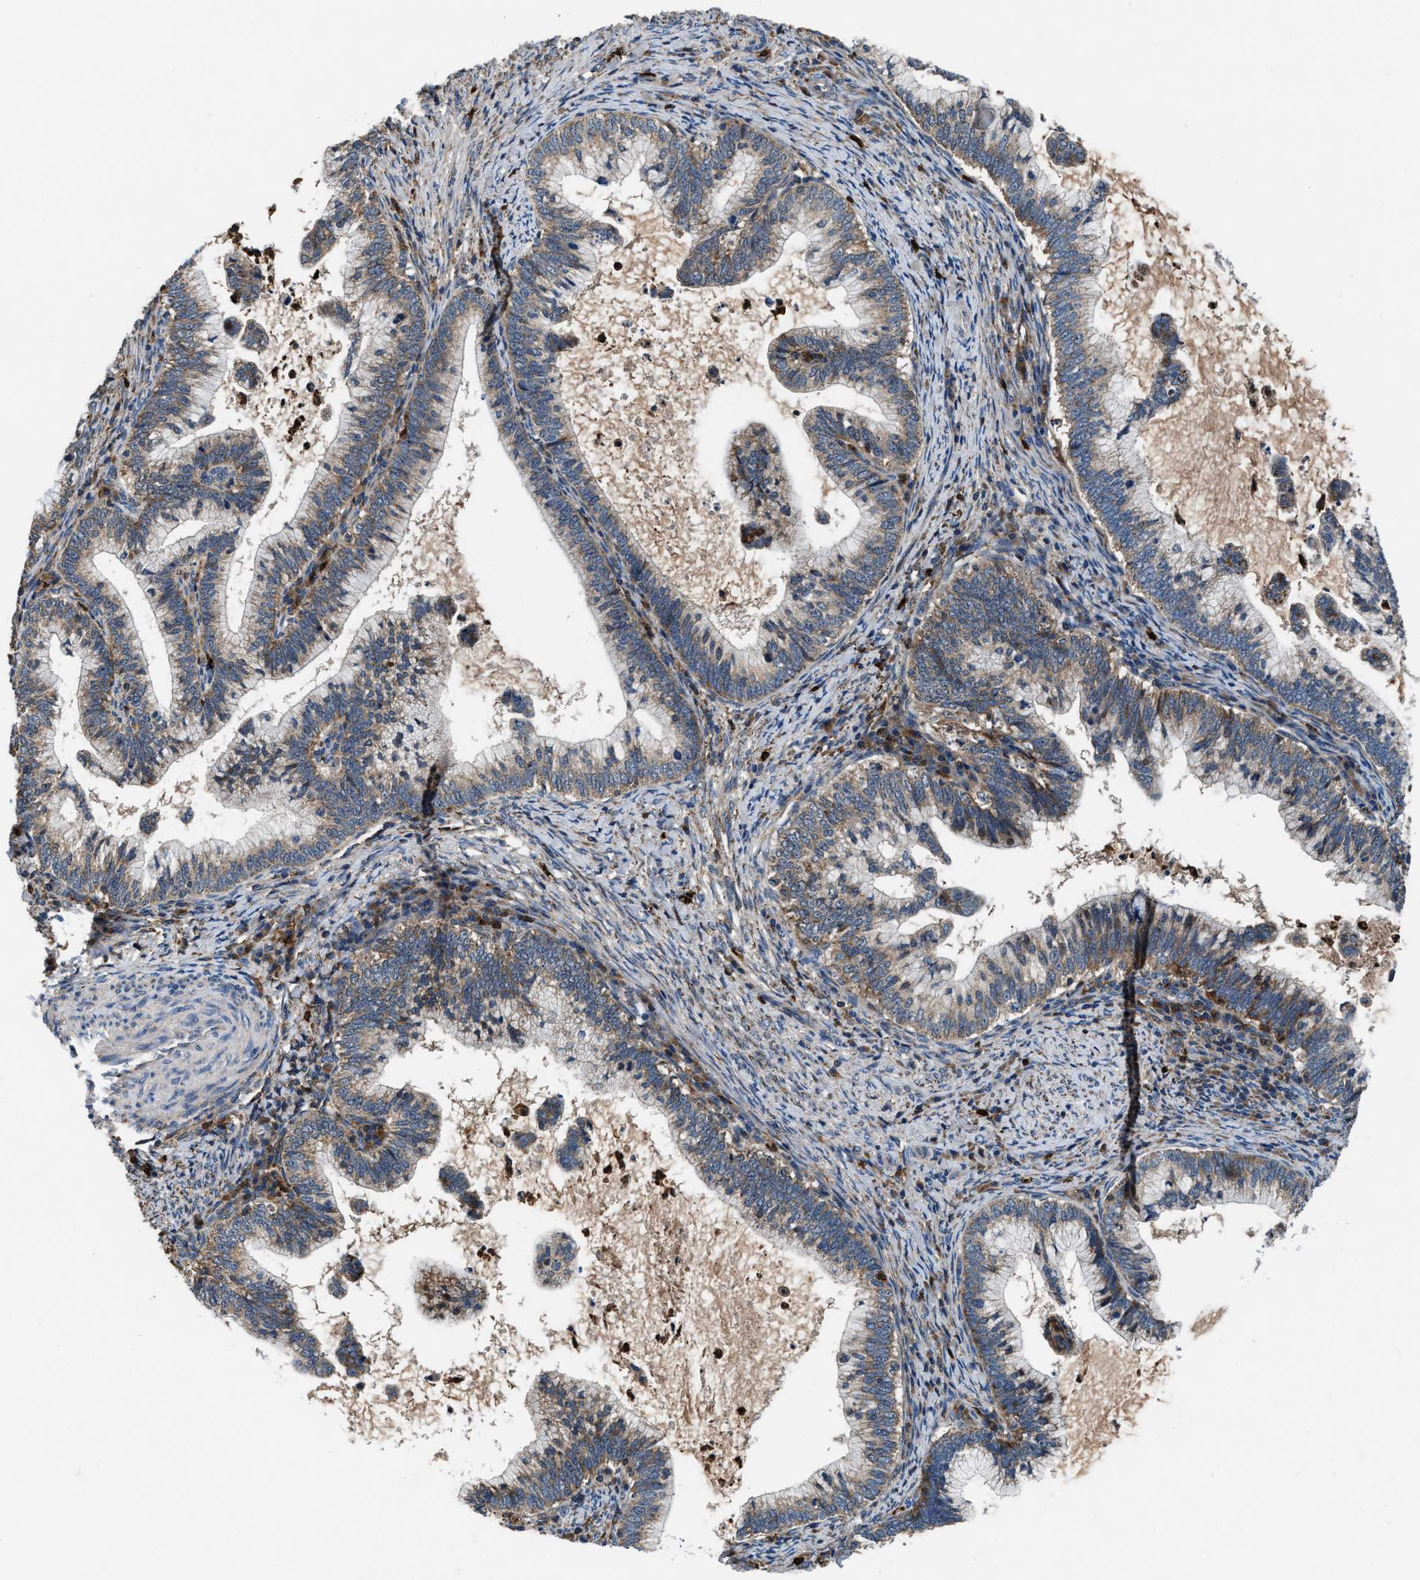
{"staining": {"intensity": "weak", "quantity": ">75%", "location": "cytoplasmic/membranous"}, "tissue": "cervical cancer", "cell_type": "Tumor cells", "image_type": "cancer", "snomed": [{"axis": "morphology", "description": "Adenocarcinoma, NOS"}, {"axis": "topography", "description": "Cervix"}], "caption": "Human adenocarcinoma (cervical) stained with a brown dye displays weak cytoplasmic/membranous positive positivity in about >75% of tumor cells.", "gene": "FAM221A", "patient": {"sex": "female", "age": 36}}